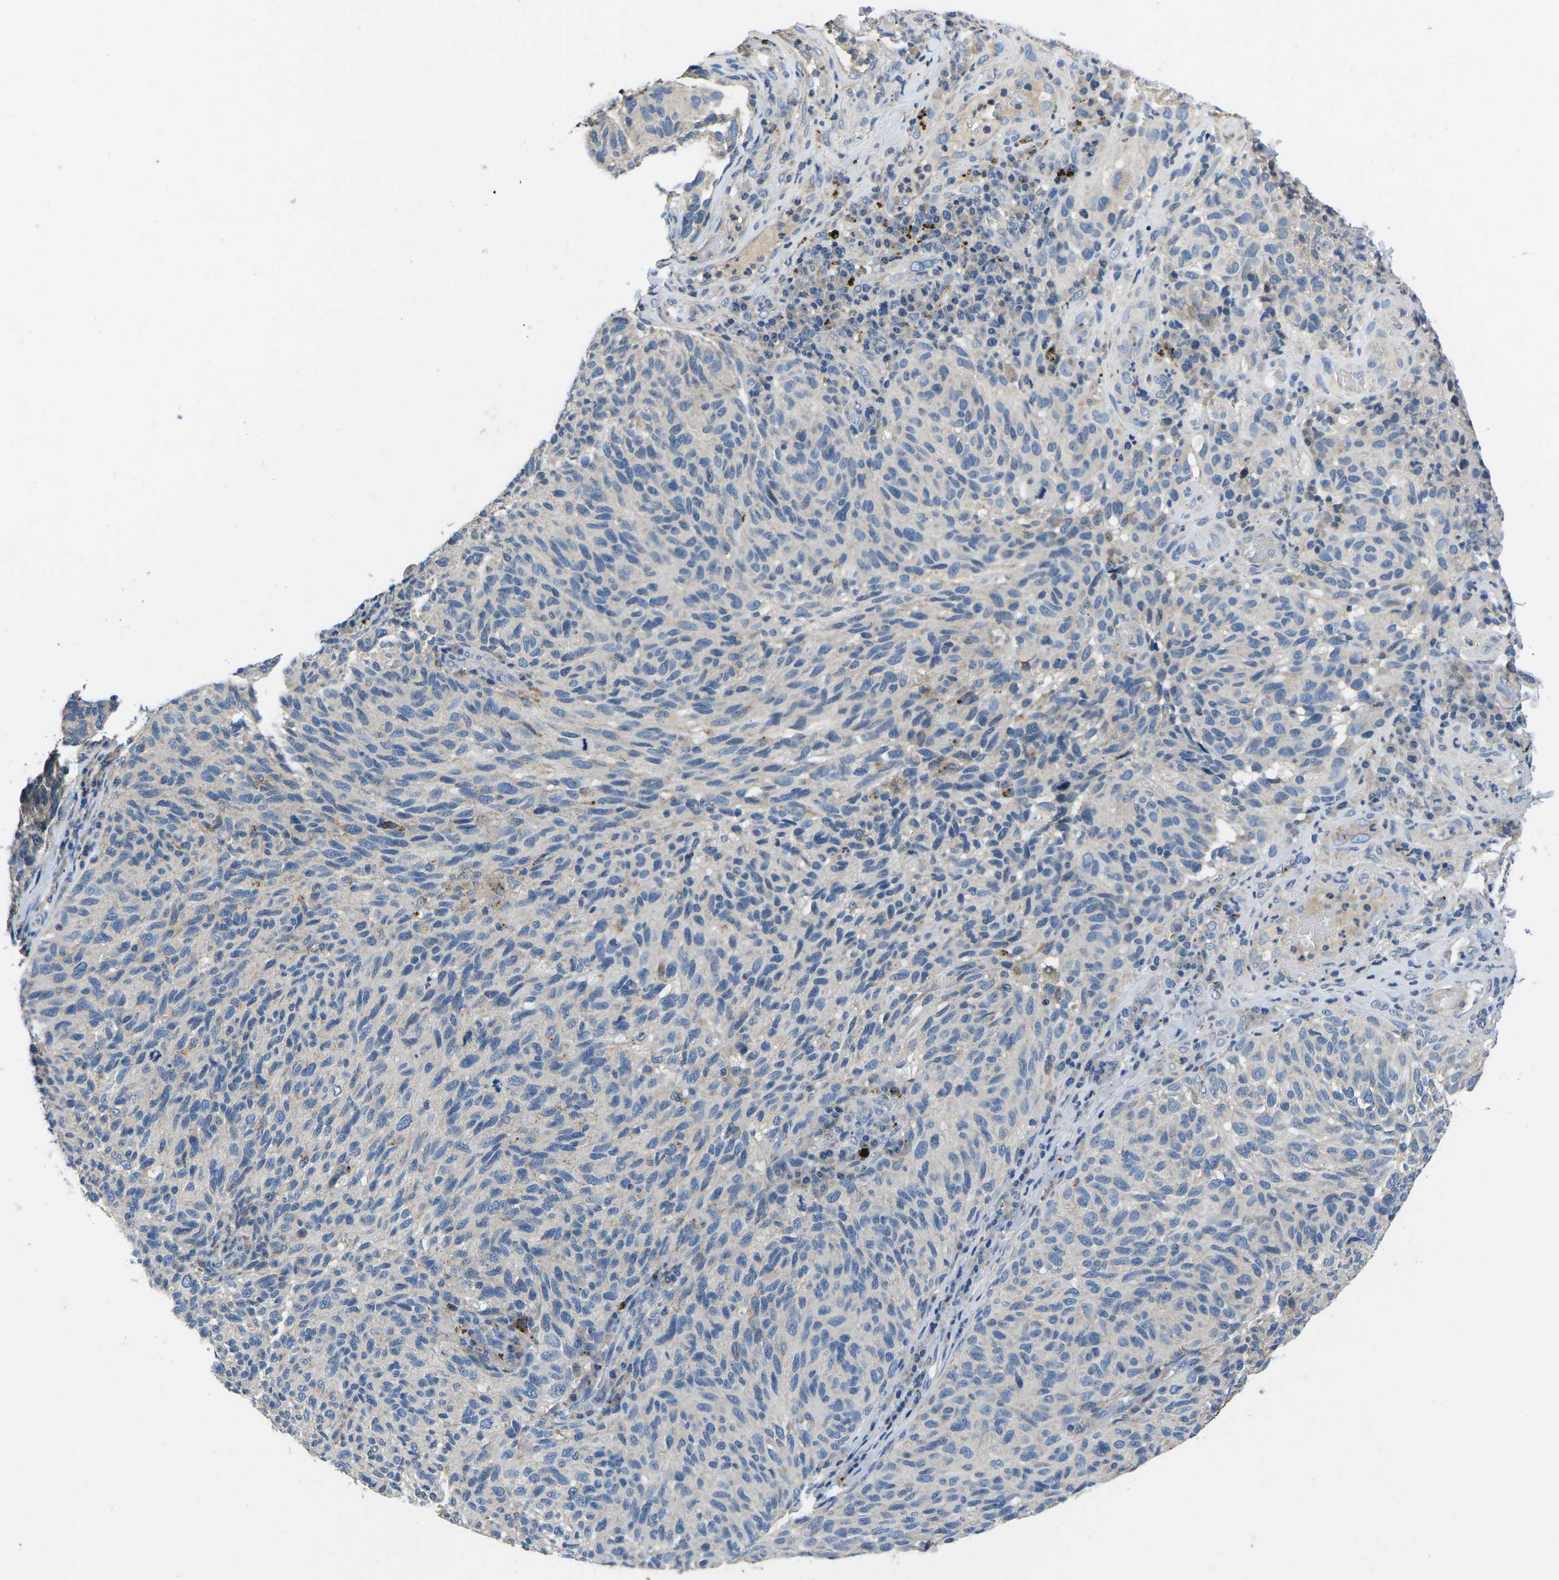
{"staining": {"intensity": "weak", "quantity": "<25%", "location": "cytoplasmic/membranous"}, "tissue": "melanoma", "cell_type": "Tumor cells", "image_type": "cancer", "snomed": [{"axis": "morphology", "description": "Malignant melanoma, NOS"}, {"axis": "topography", "description": "Skin"}], "caption": "IHC micrograph of neoplastic tissue: malignant melanoma stained with DAB (3,3'-diaminobenzidine) shows no significant protein expression in tumor cells.", "gene": "PDCD6IP", "patient": {"sex": "female", "age": 73}}